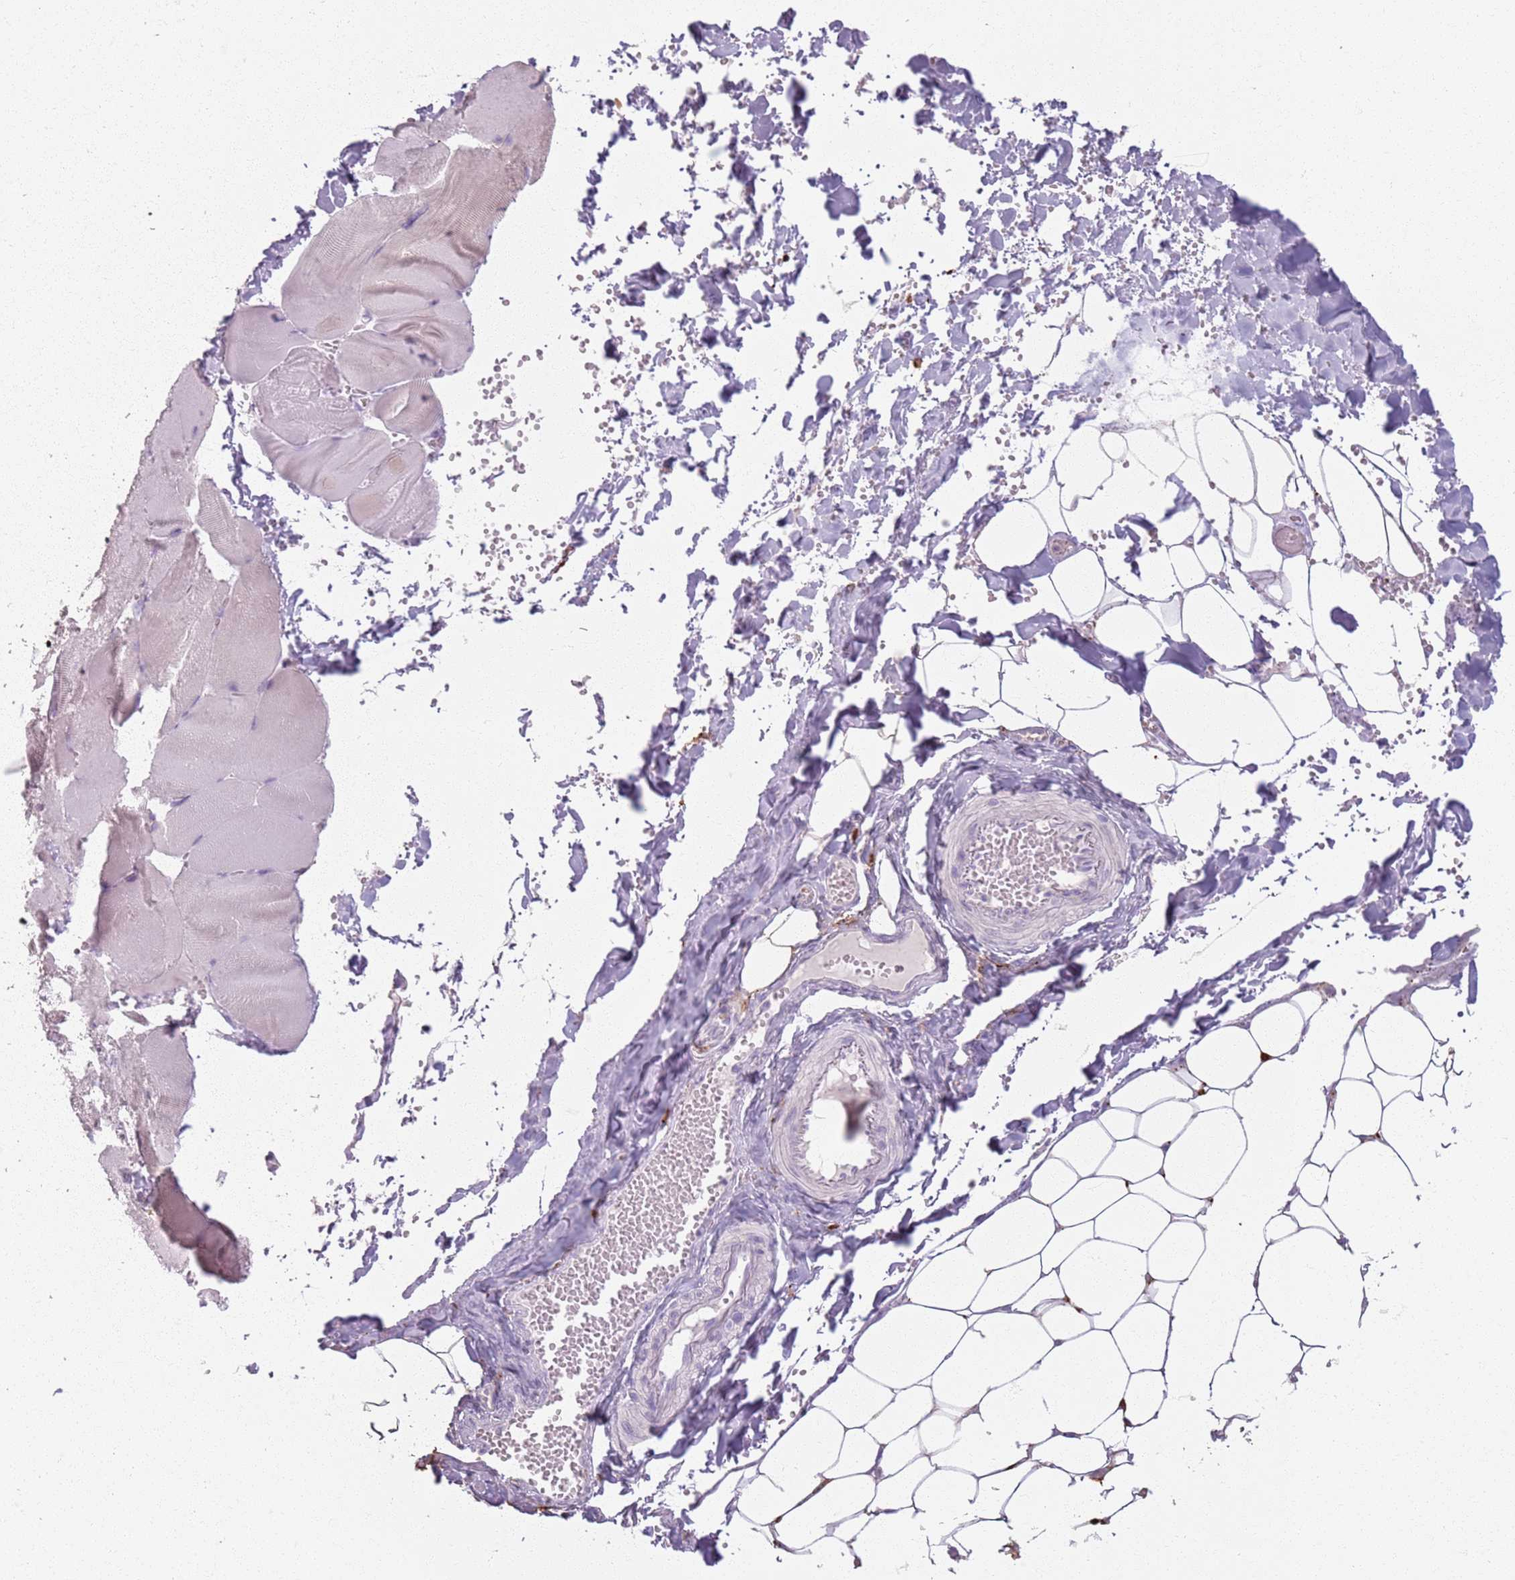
{"staining": {"intensity": "negative", "quantity": "none", "location": "none"}, "tissue": "adipose tissue", "cell_type": "Adipocytes", "image_type": "normal", "snomed": [{"axis": "morphology", "description": "Normal tissue, NOS"}, {"axis": "topography", "description": "Skeletal muscle"}, {"axis": "topography", "description": "Peripheral nerve tissue"}], "caption": "Immunohistochemistry (IHC) of benign adipose tissue demonstrates no staining in adipocytes.", "gene": "GDPGP1", "patient": {"sex": "female", "age": 55}}